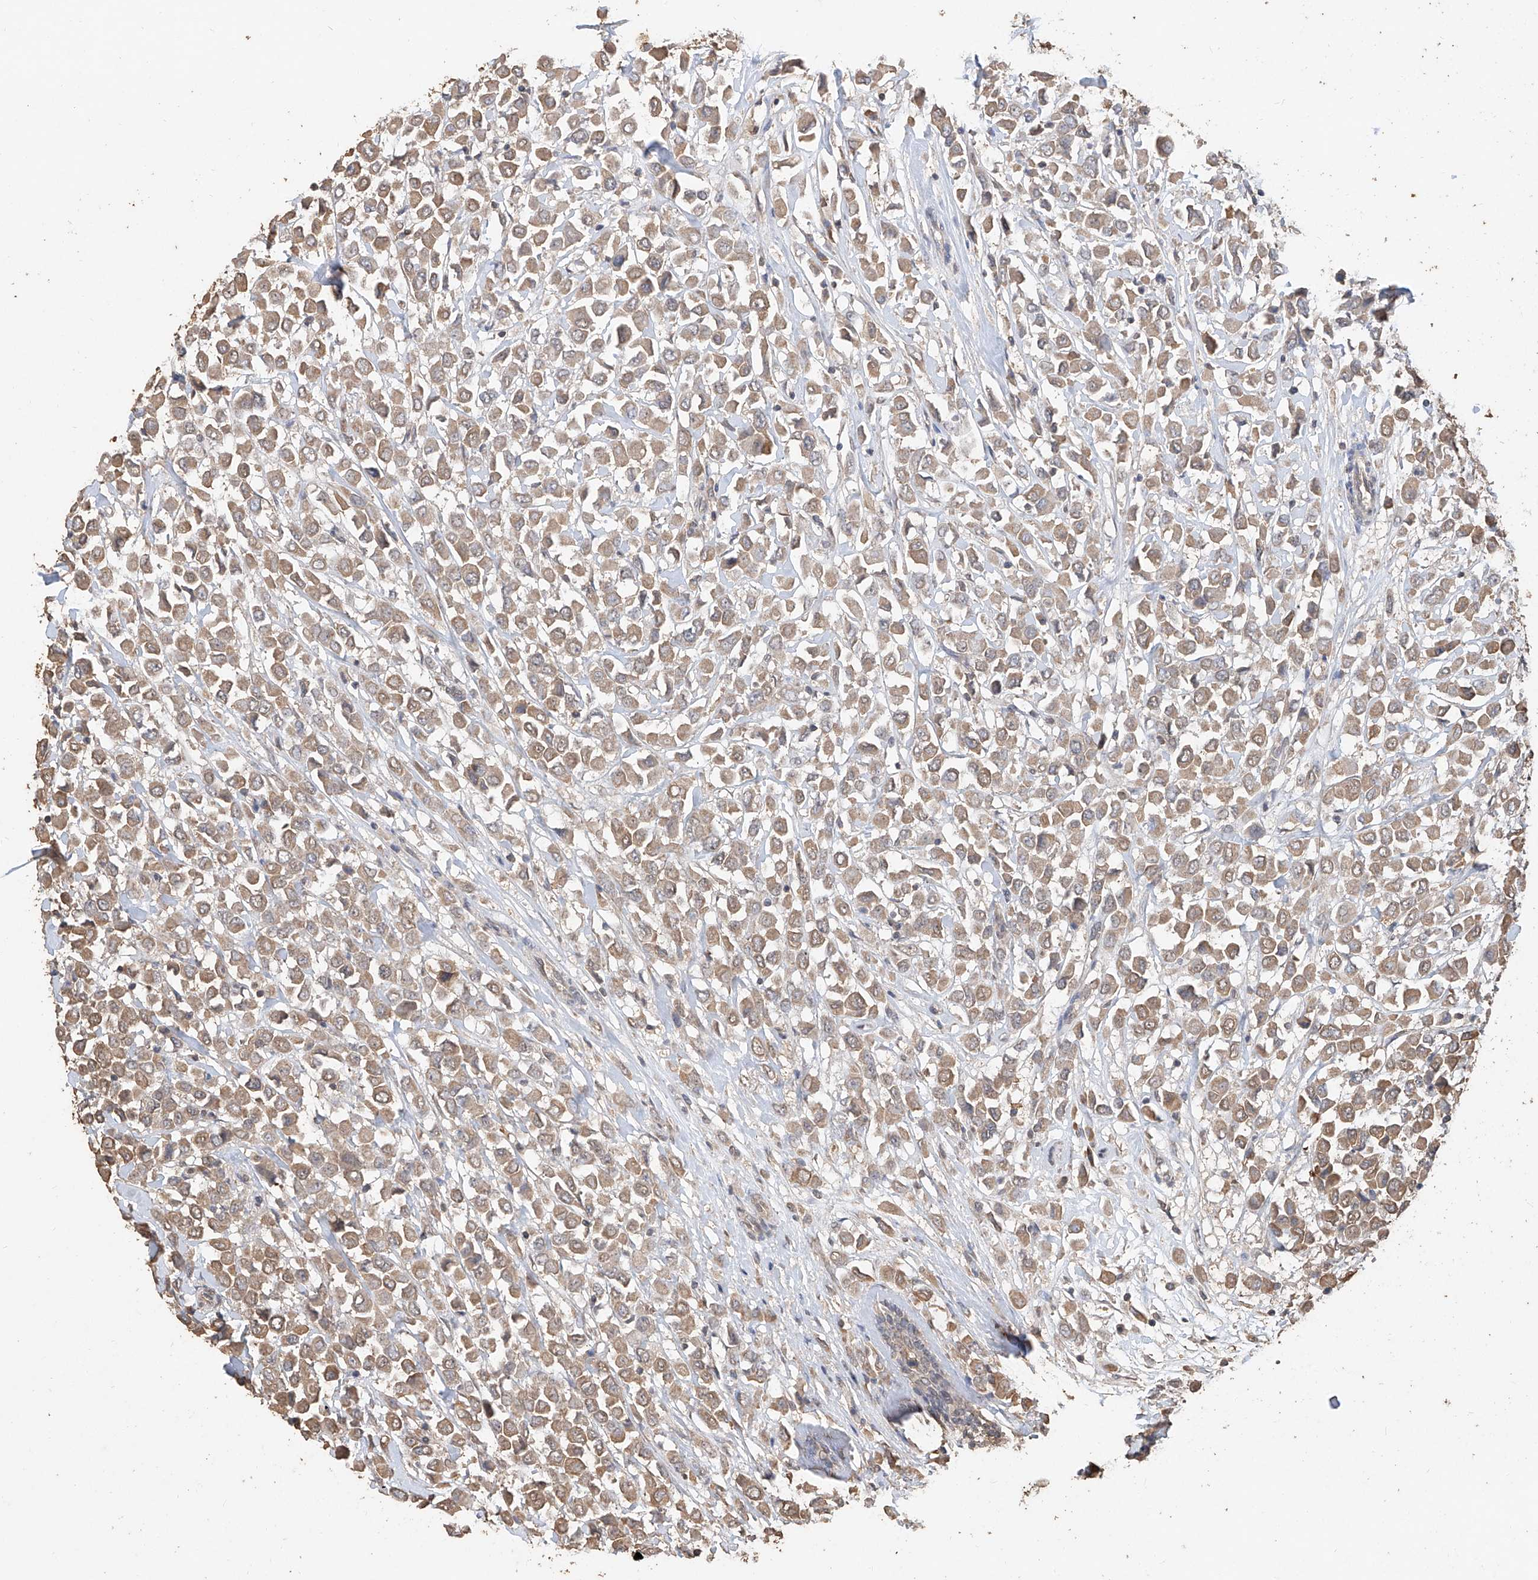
{"staining": {"intensity": "weak", "quantity": ">75%", "location": "cytoplasmic/membranous"}, "tissue": "breast cancer", "cell_type": "Tumor cells", "image_type": "cancer", "snomed": [{"axis": "morphology", "description": "Duct carcinoma"}, {"axis": "topography", "description": "Breast"}], "caption": "Protein staining of infiltrating ductal carcinoma (breast) tissue reveals weak cytoplasmic/membranous expression in approximately >75% of tumor cells.", "gene": "ELOVL1", "patient": {"sex": "female", "age": 61}}